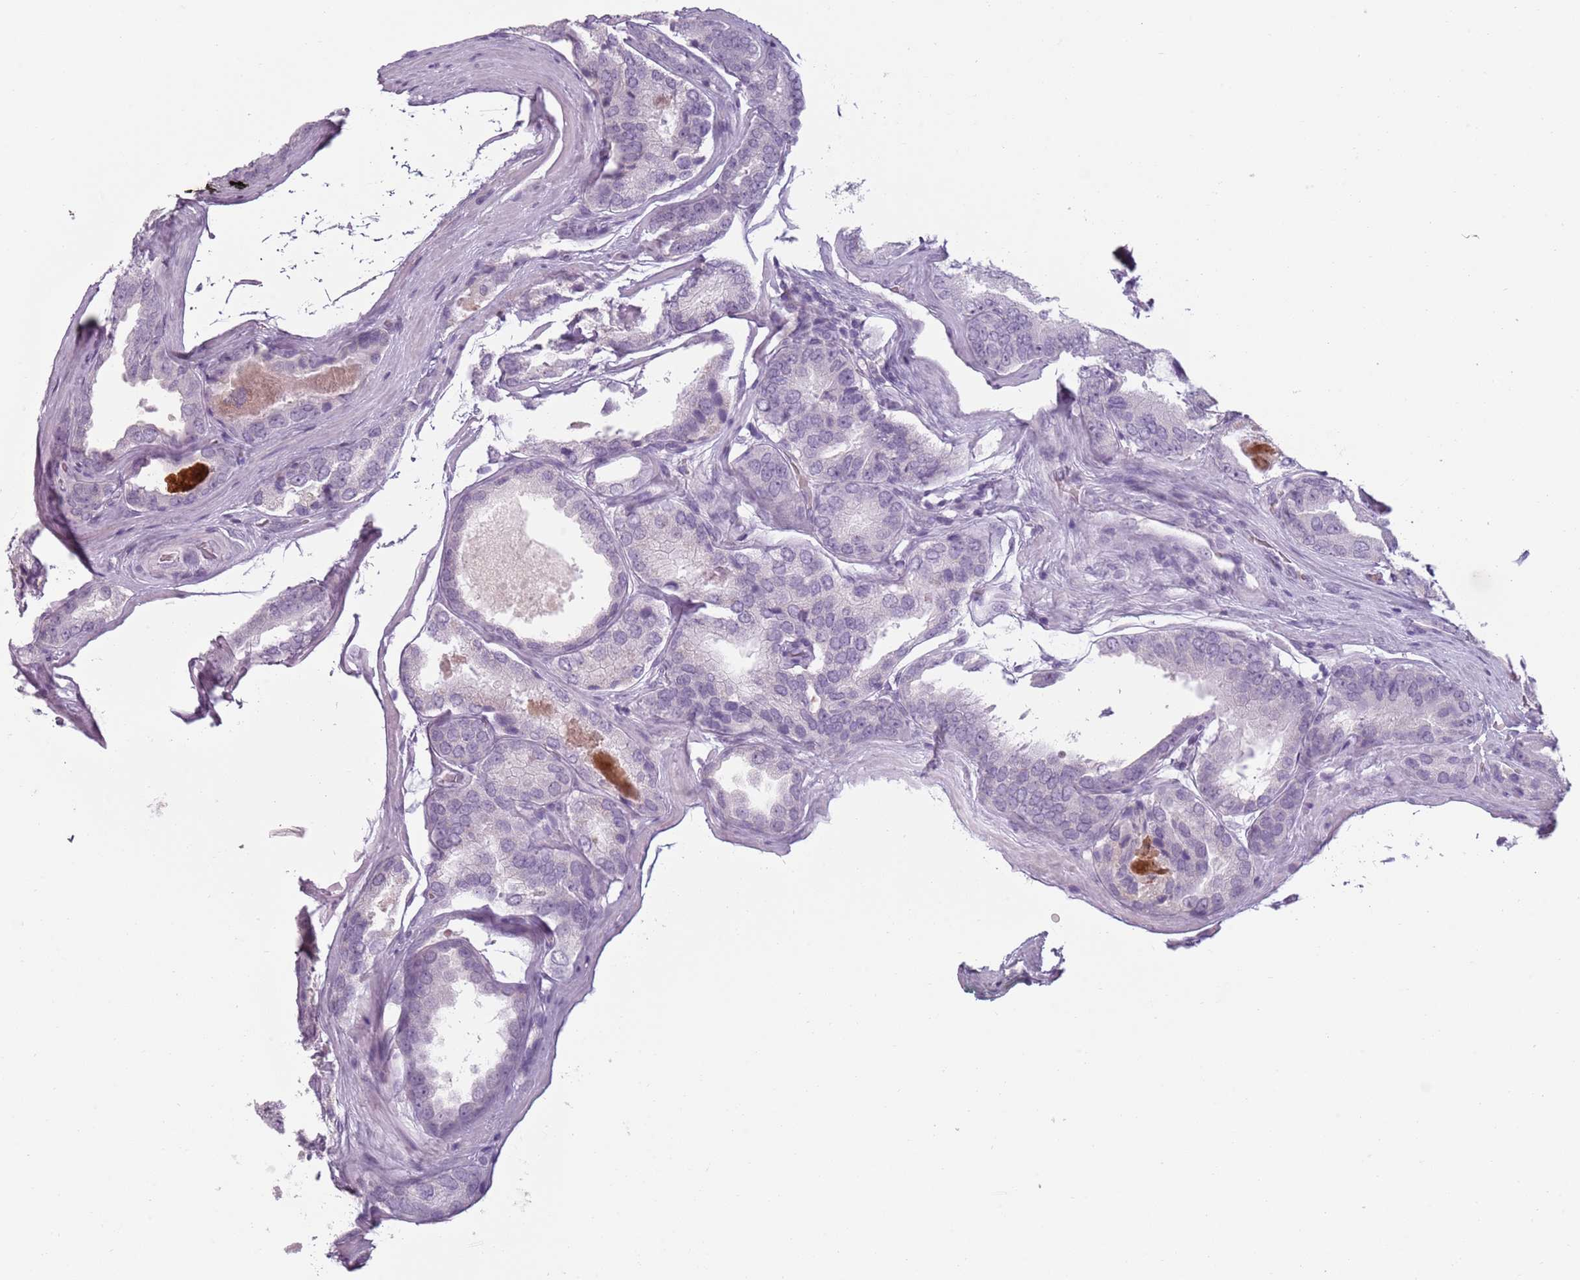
{"staining": {"intensity": "negative", "quantity": "none", "location": "none"}, "tissue": "prostate cancer", "cell_type": "Tumor cells", "image_type": "cancer", "snomed": [{"axis": "morphology", "description": "Adenocarcinoma, High grade"}, {"axis": "topography", "description": "Prostate"}], "caption": "This is an IHC image of prostate cancer. There is no staining in tumor cells.", "gene": "PIEZO1", "patient": {"sex": "male", "age": 72}}